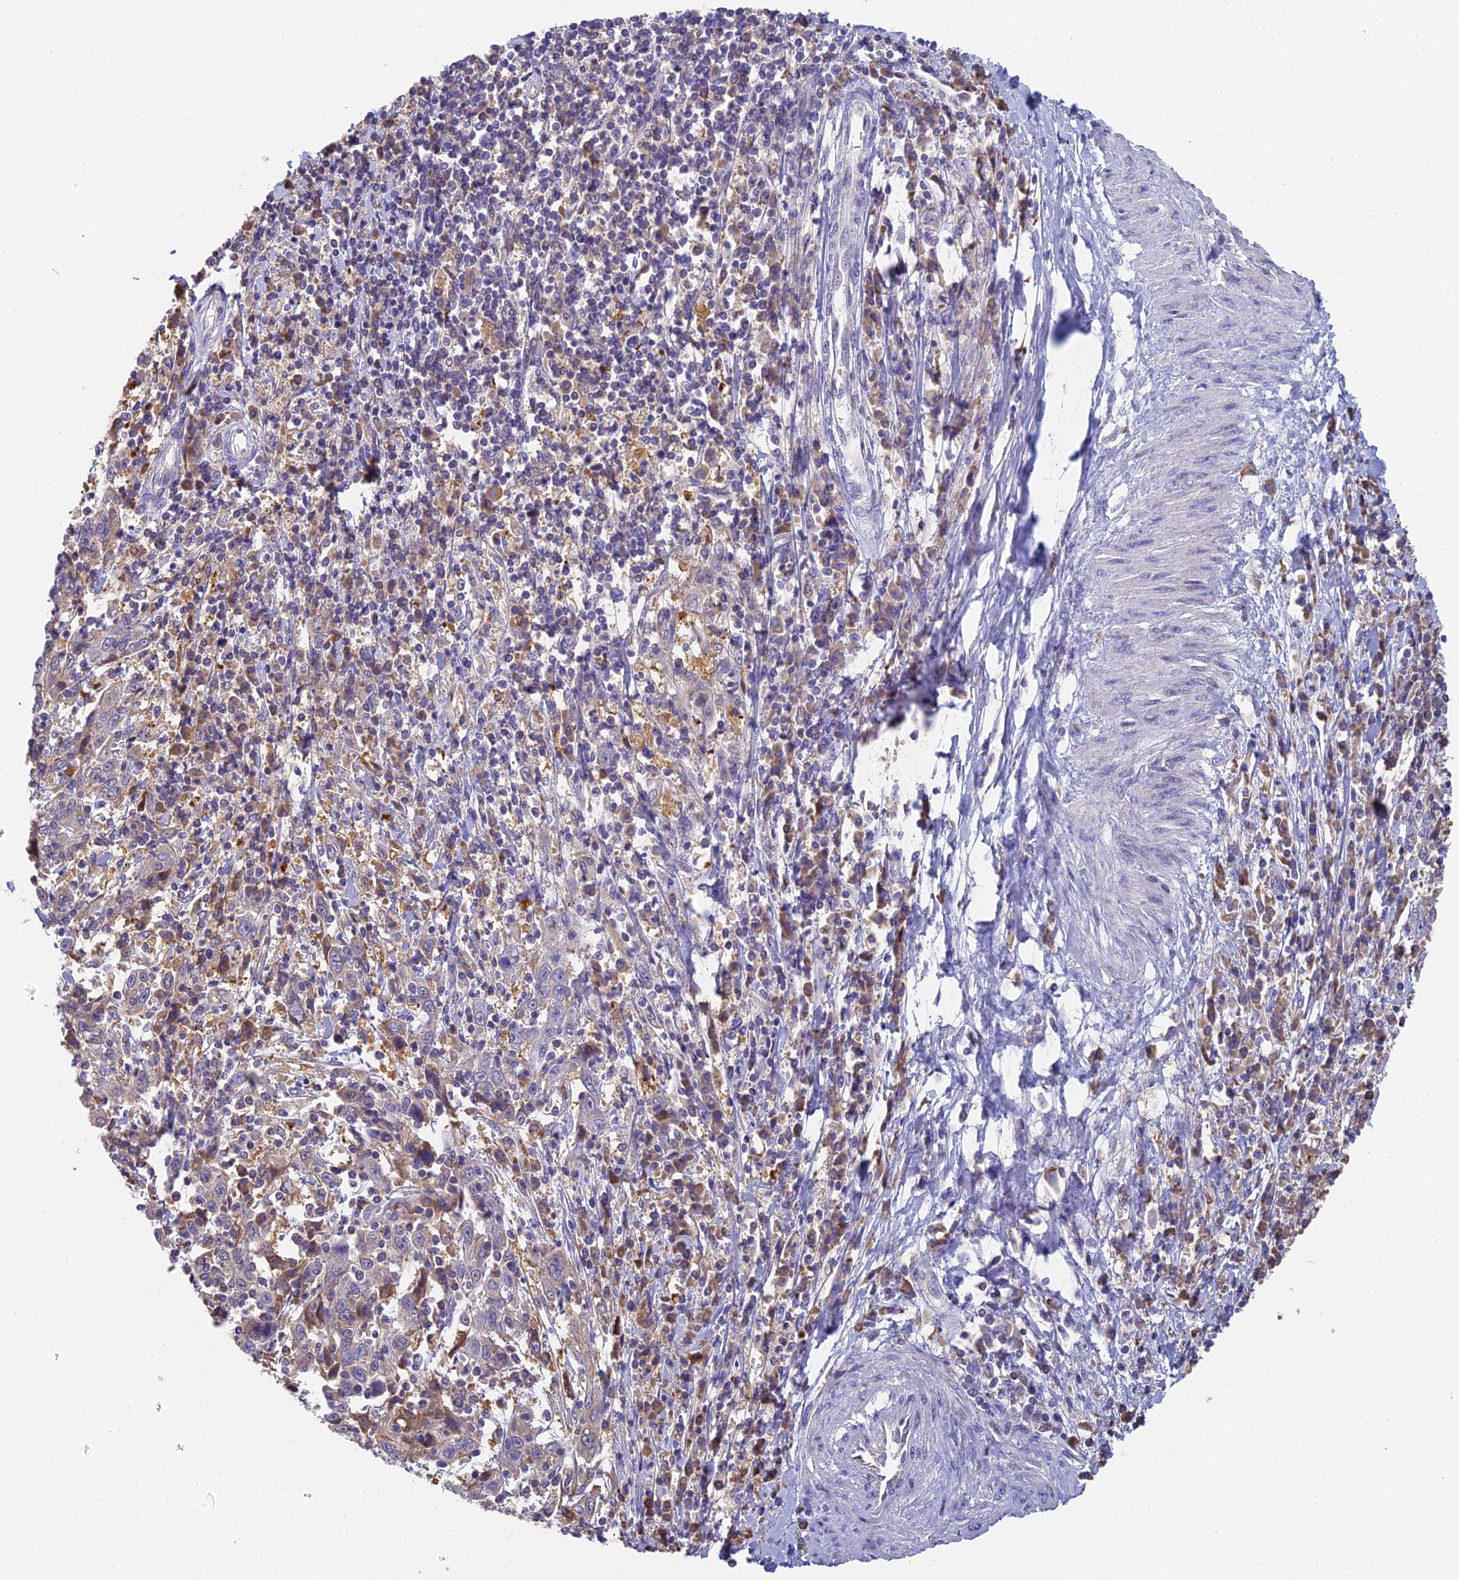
{"staining": {"intensity": "negative", "quantity": "none", "location": "none"}, "tissue": "cervical cancer", "cell_type": "Tumor cells", "image_type": "cancer", "snomed": [{"axis": "morphology", "description": "Squamous cell carcinoma, NOS"}, {"axis": "topography", "description": "Cervix"}], "caption": "The immunohistochemistry (IHC) photomicrograph has no significant staining in tumor cells of squamous cell carcinoma (cervical) tissue.", "gene": "IPO5", "patient": {"sex": "female", "age": 46}}